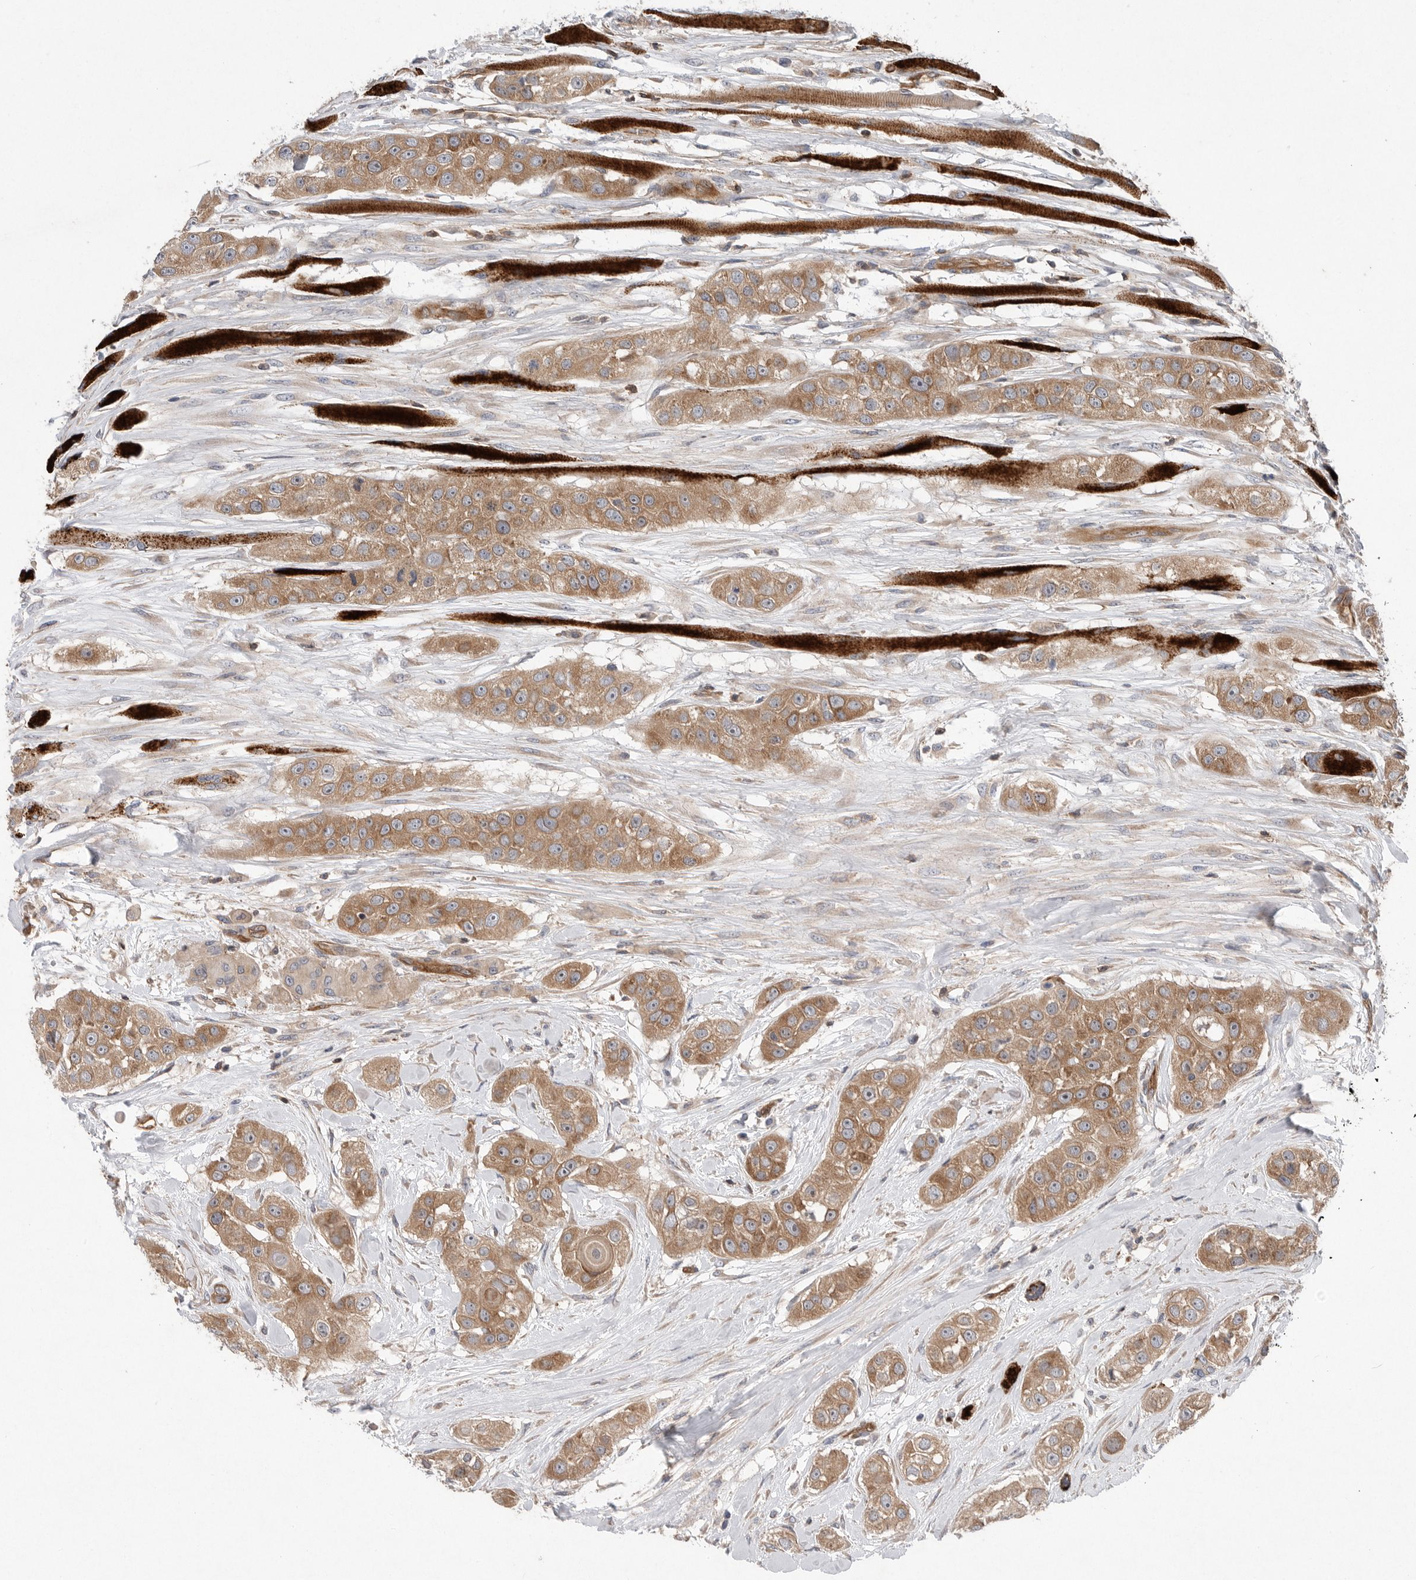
{"staining": {"intensity": "moderate", "quantity": ">75%", "location": "cytoplasmic/membranous"}, "tissue": "head and neck cancer", "cell_type": "Tumor cells", "image_type": "cancer", "snomed": [{"axis": "morphology", "description": "Normal tissue, NOS"}, {"axis": "morphology", "description": "Squamous cell carcinoma, NOS"}, {"axis": "topography", "description": "Skeletal muscle"}, {"axis": "topography", "description": "Head-Neck"}], "caption": "The micrograph exhibits immunohistochemical staining of head and neck cancer. There is moderate cytoplasmic/membranous staining is appreciated in about >75% of tumor cells. (Stains: DAB (3,3'-diaminobenzidine) in brown, nuclei in blue, Microscopy: brightfield microscopy at high magnification).", "gene": "PRKCH", "patient": {"sex": "male", "age": 51}}